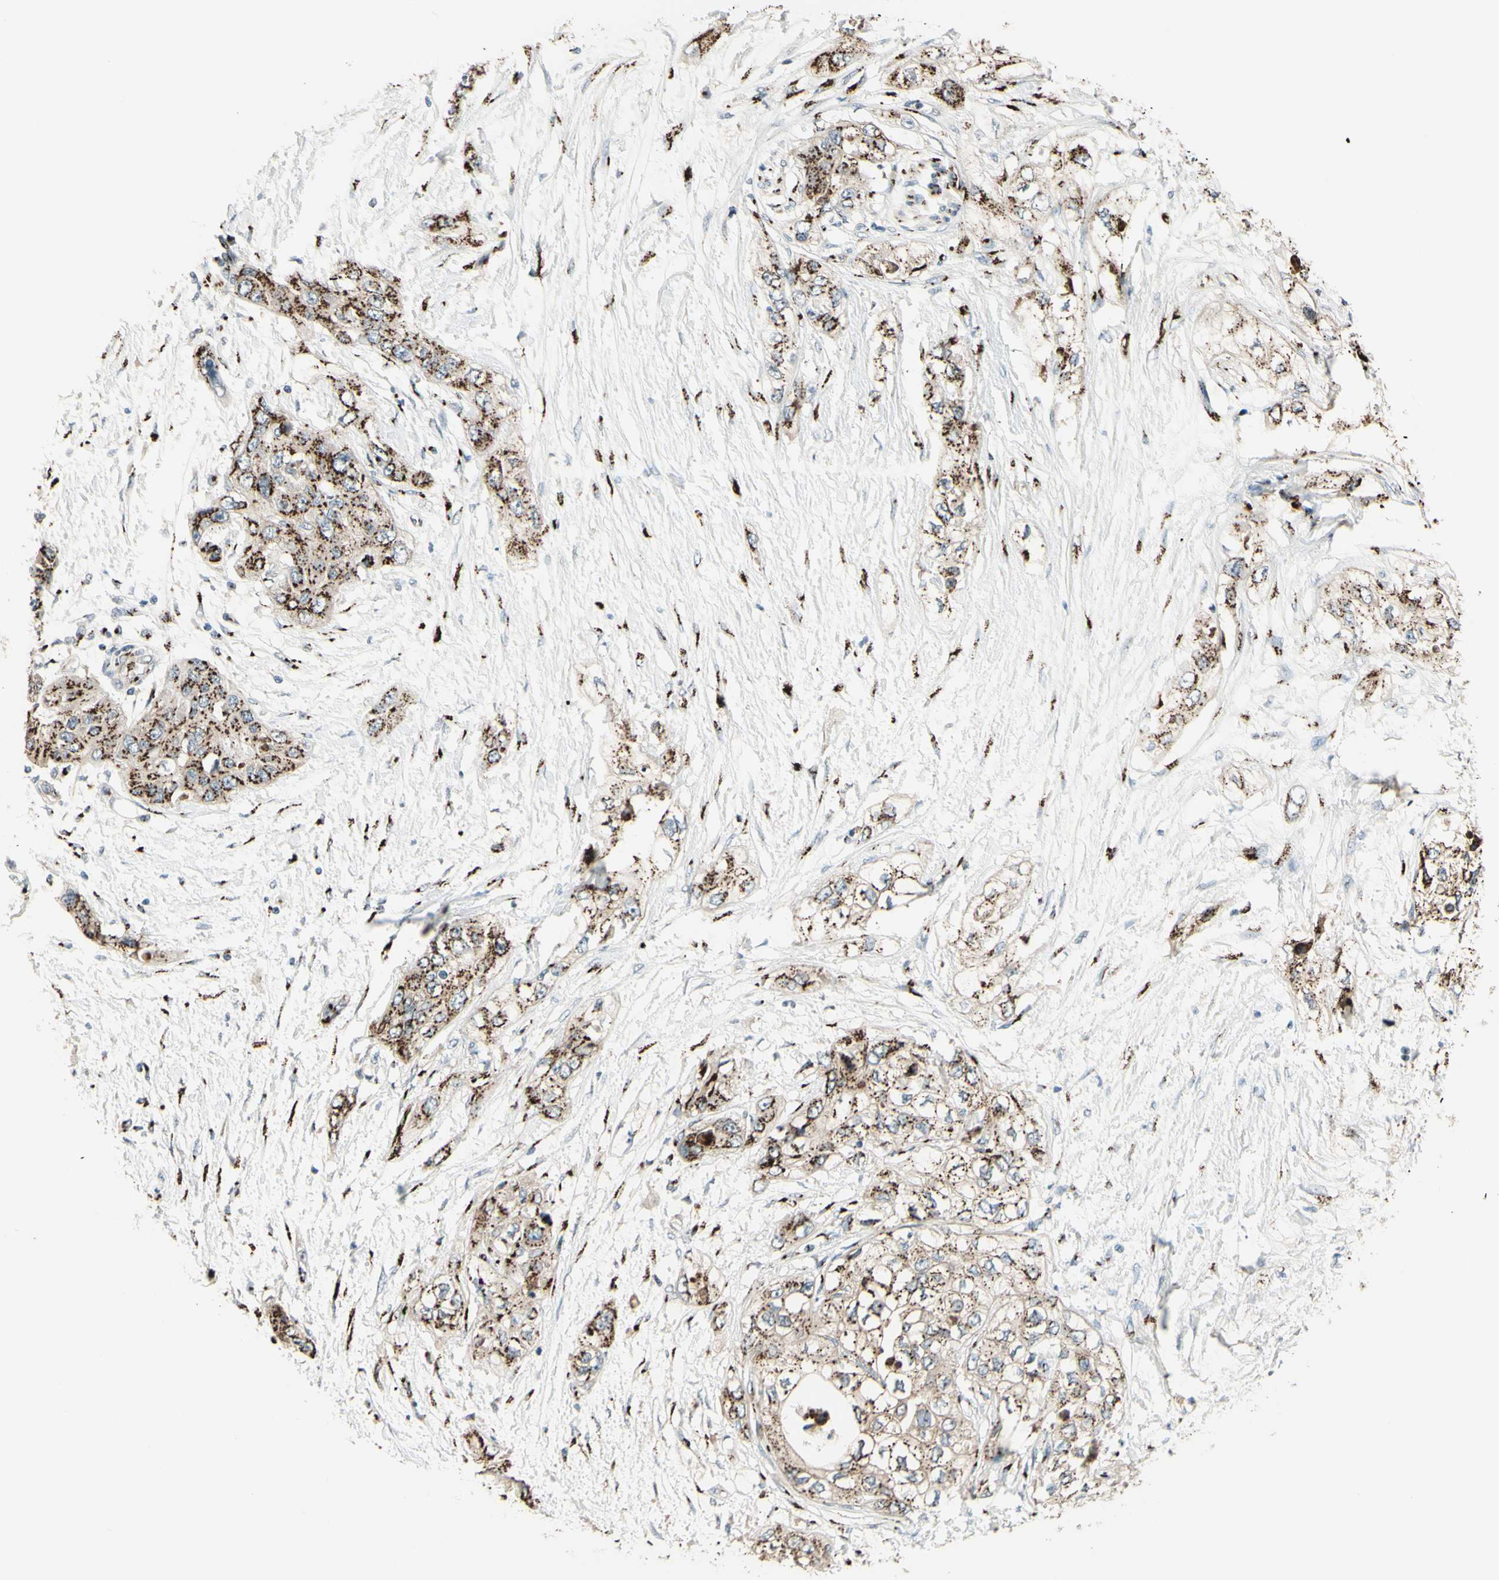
{"staining": {"intensity": "moderate", "quantity": ">75%", "location": "cytoplasmic/membranous"}, "tissue": "pancreatic cancer", "cell_type": "Tumor cells", "image_type": "cancer", "snomed": [{"axis": "morphology", "description": "Adenocarcinoma, NOS"}, {"axis": "topography", "description": "Pancreas"}], "caption": "Pancreatic cancer (adenocarcinoma) stained with immunohistochemistry reveals moderate cytoplasmic/membranous staining in approximately >75% of tumor cells.", "gene": "BPNT2", "patient": {"sex": "female", "age": 70}}